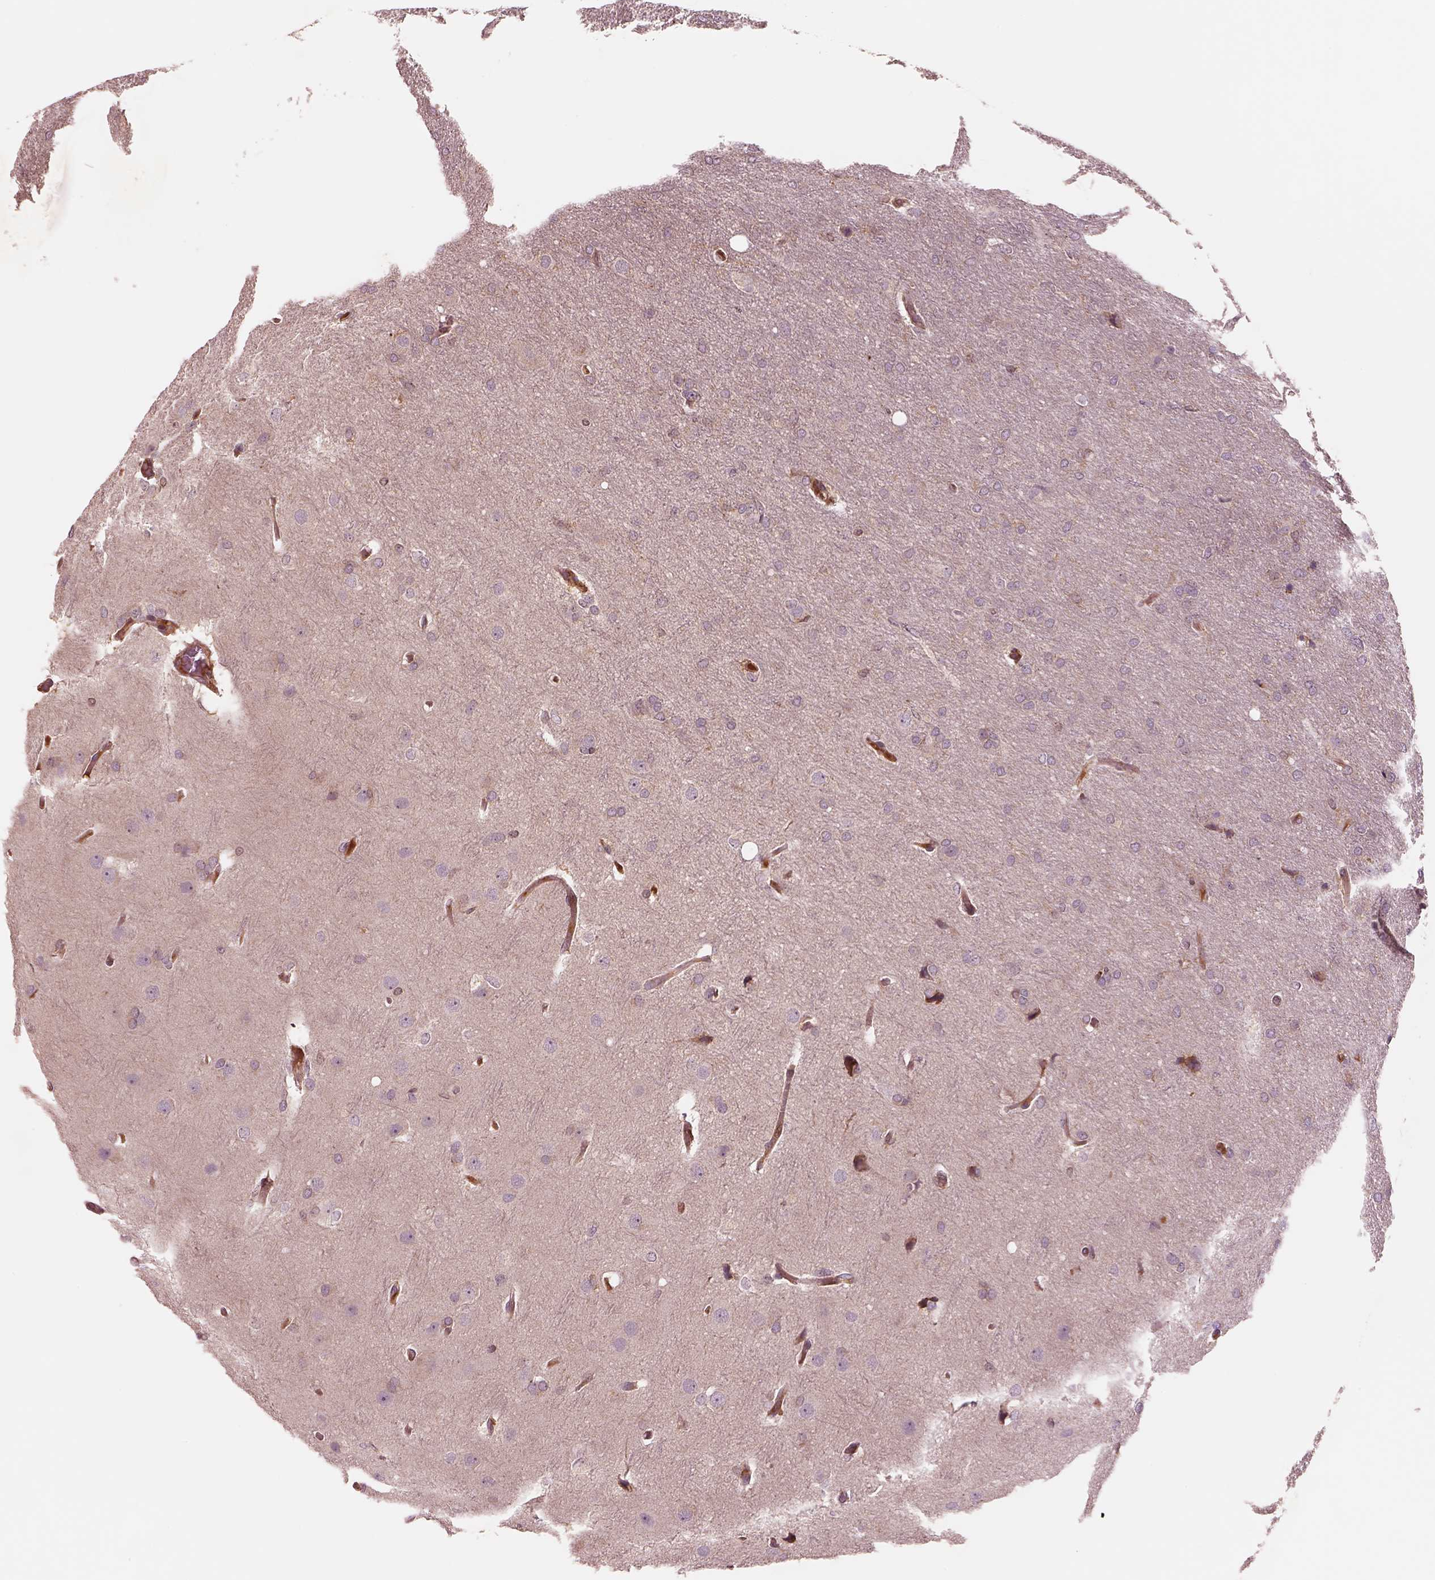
{"staining": {"intensity": "negative", "quantity": "none", "location": "none"}, "tissue": "glioma", "cell_type": "Tumor cells", "image_type": "cancer", "snomed": [{"axis": "morphology", "description": "Glioma, malignant, High grade"}, {"axis": "topography", "description": "Brain"}], "caption": "IHC of glioma reveals no expression in tumor cells. (DAB immunohistochemistry (IHC) visualized using brightfield microscopy, high magnification).", "gene": "ASCC2", "patient": {"sex": "male", "age": 53}}